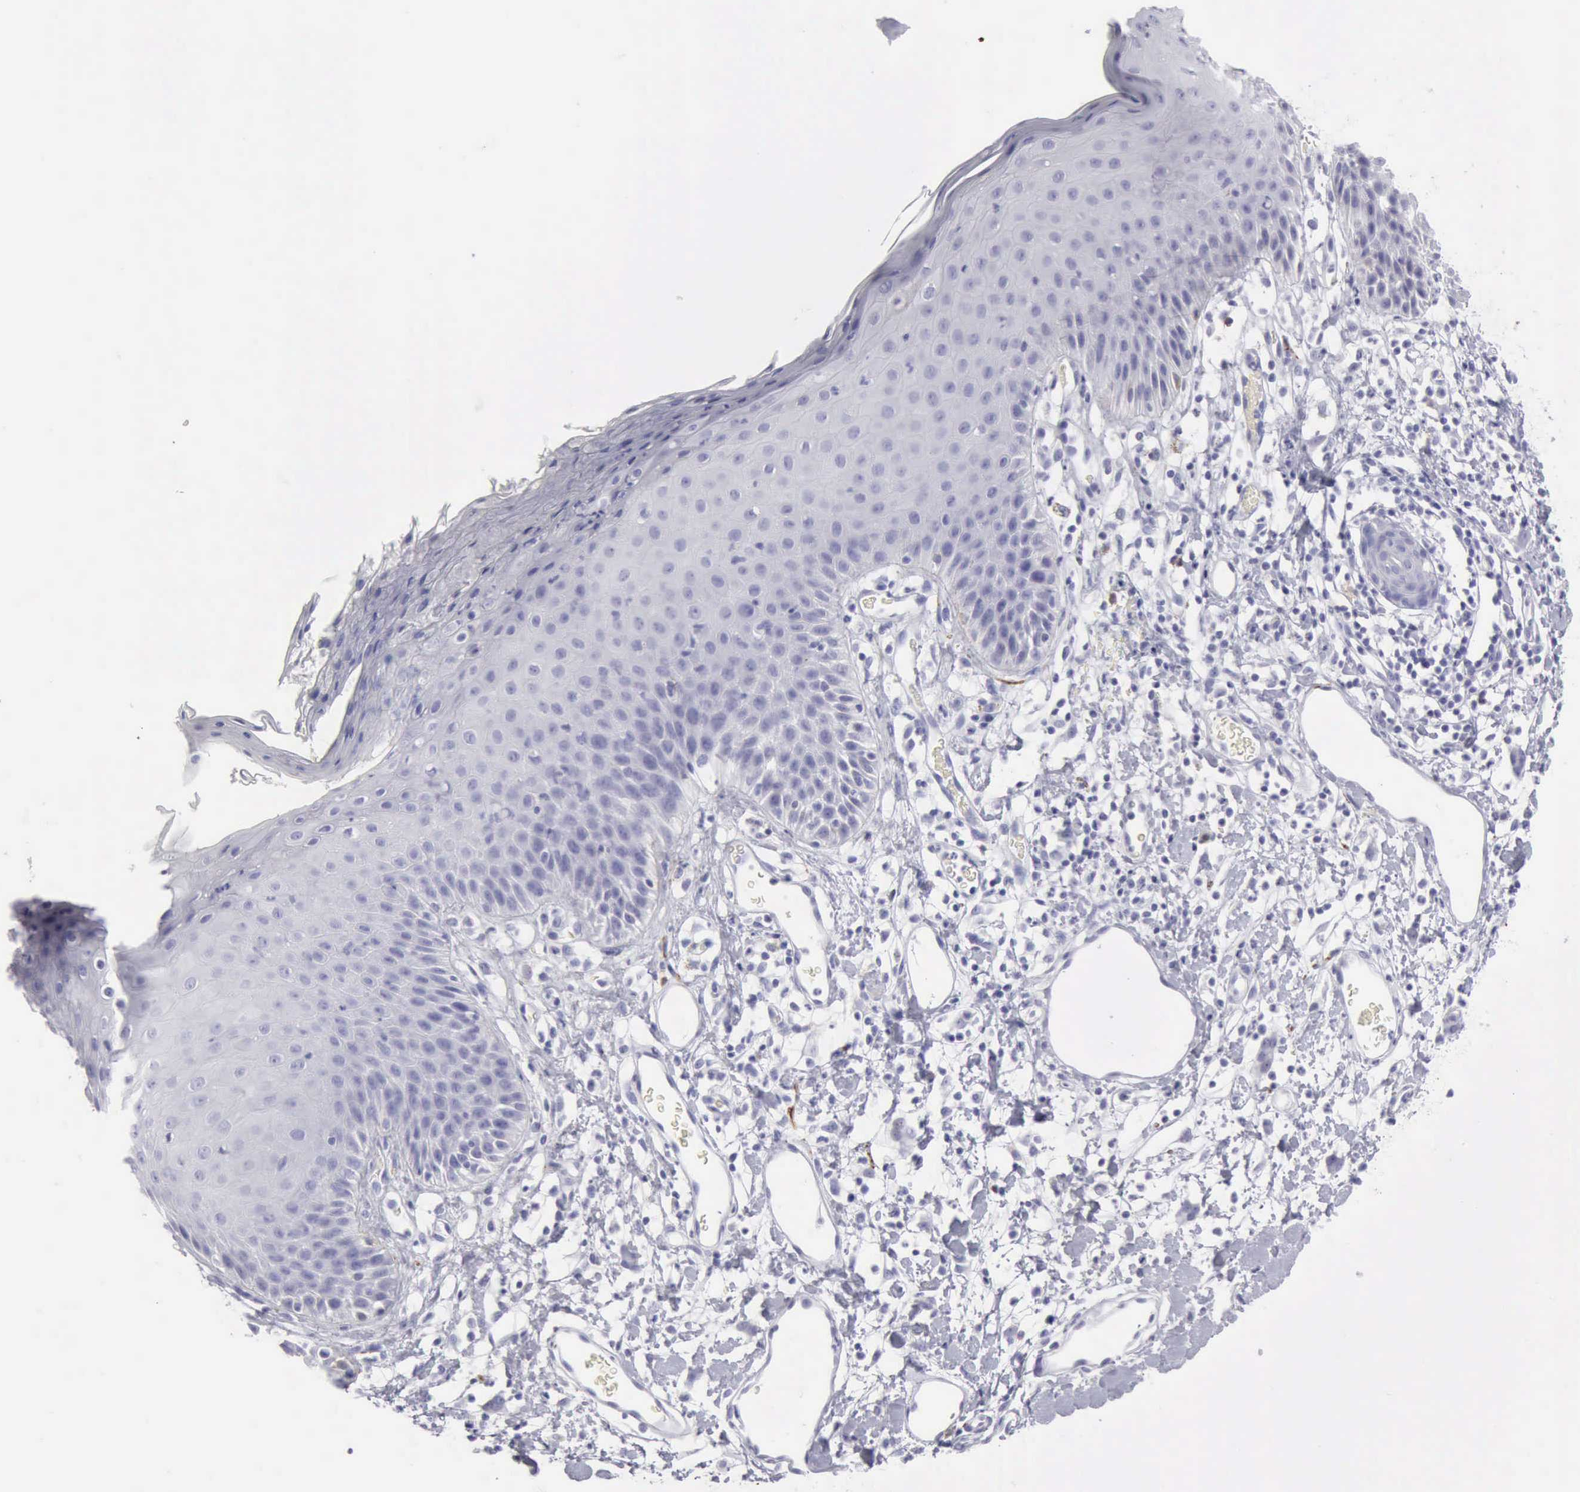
{"staining": {"intensity": "weak", "quantity": "<25%", "location": "cytoplasmic/membranous"}, "tissue": "skin", "cell_type": "Epidermal cells", "image_type": "normal", "snomed": [{"axis": "morphology", "description": "Normal tissue, NOS"}, {"axis": "topography", "description": "Vulva"}, {"axis": "topography", "description": "Peripheral nerve tissue"}], "caption": "IHC micrograph of unremarkable skin: skin stained with DAB displays no significant protein staining in epidermal cells.", "gene": "NCAM1", "patient": {"sex": "female", "age": 68}}